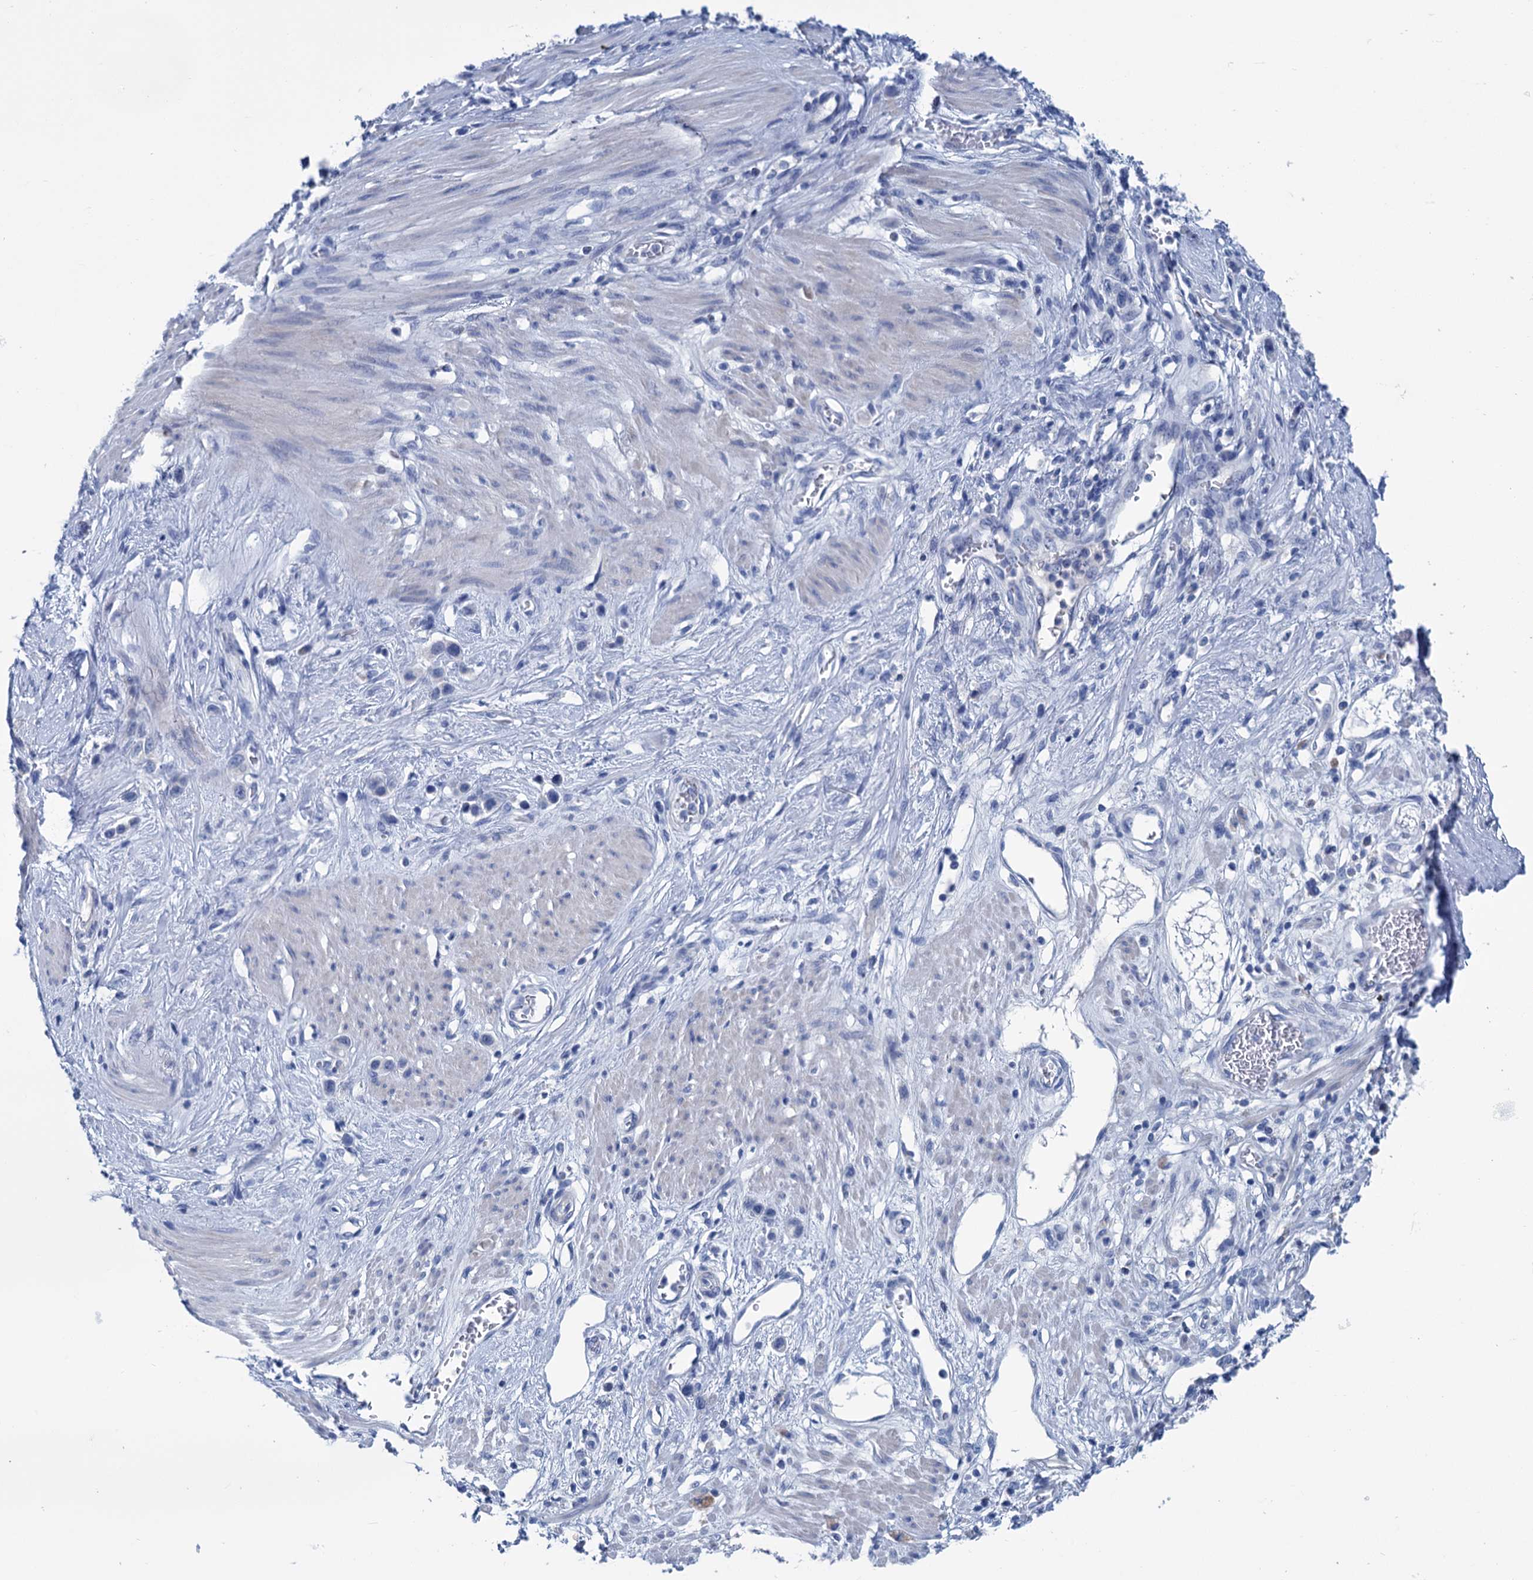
{"staining": {"intensity": "negative", "quantity": "none", "location": "none"}, "tissue": "stomach cancer", "cell_type": "Tumor cells", "image_type": "cancer", "snomed": [{"axis": "morphology", "description": "Adenocarcinoma, NOS"}, {"axis": "morphology", "description": "Adenocarcinoma, High grade"}, {"axis": "topography", "description": "Stomach, upper"}, {"axis": "topography", "description": "Stomach, lower"}], "caption": "Immunohistochemical staining of human stomach cancer exhibits no significant positivity in tumor cells.", "gene": "MYOZ3", "patient": {"sex": "female", "age": 65}}